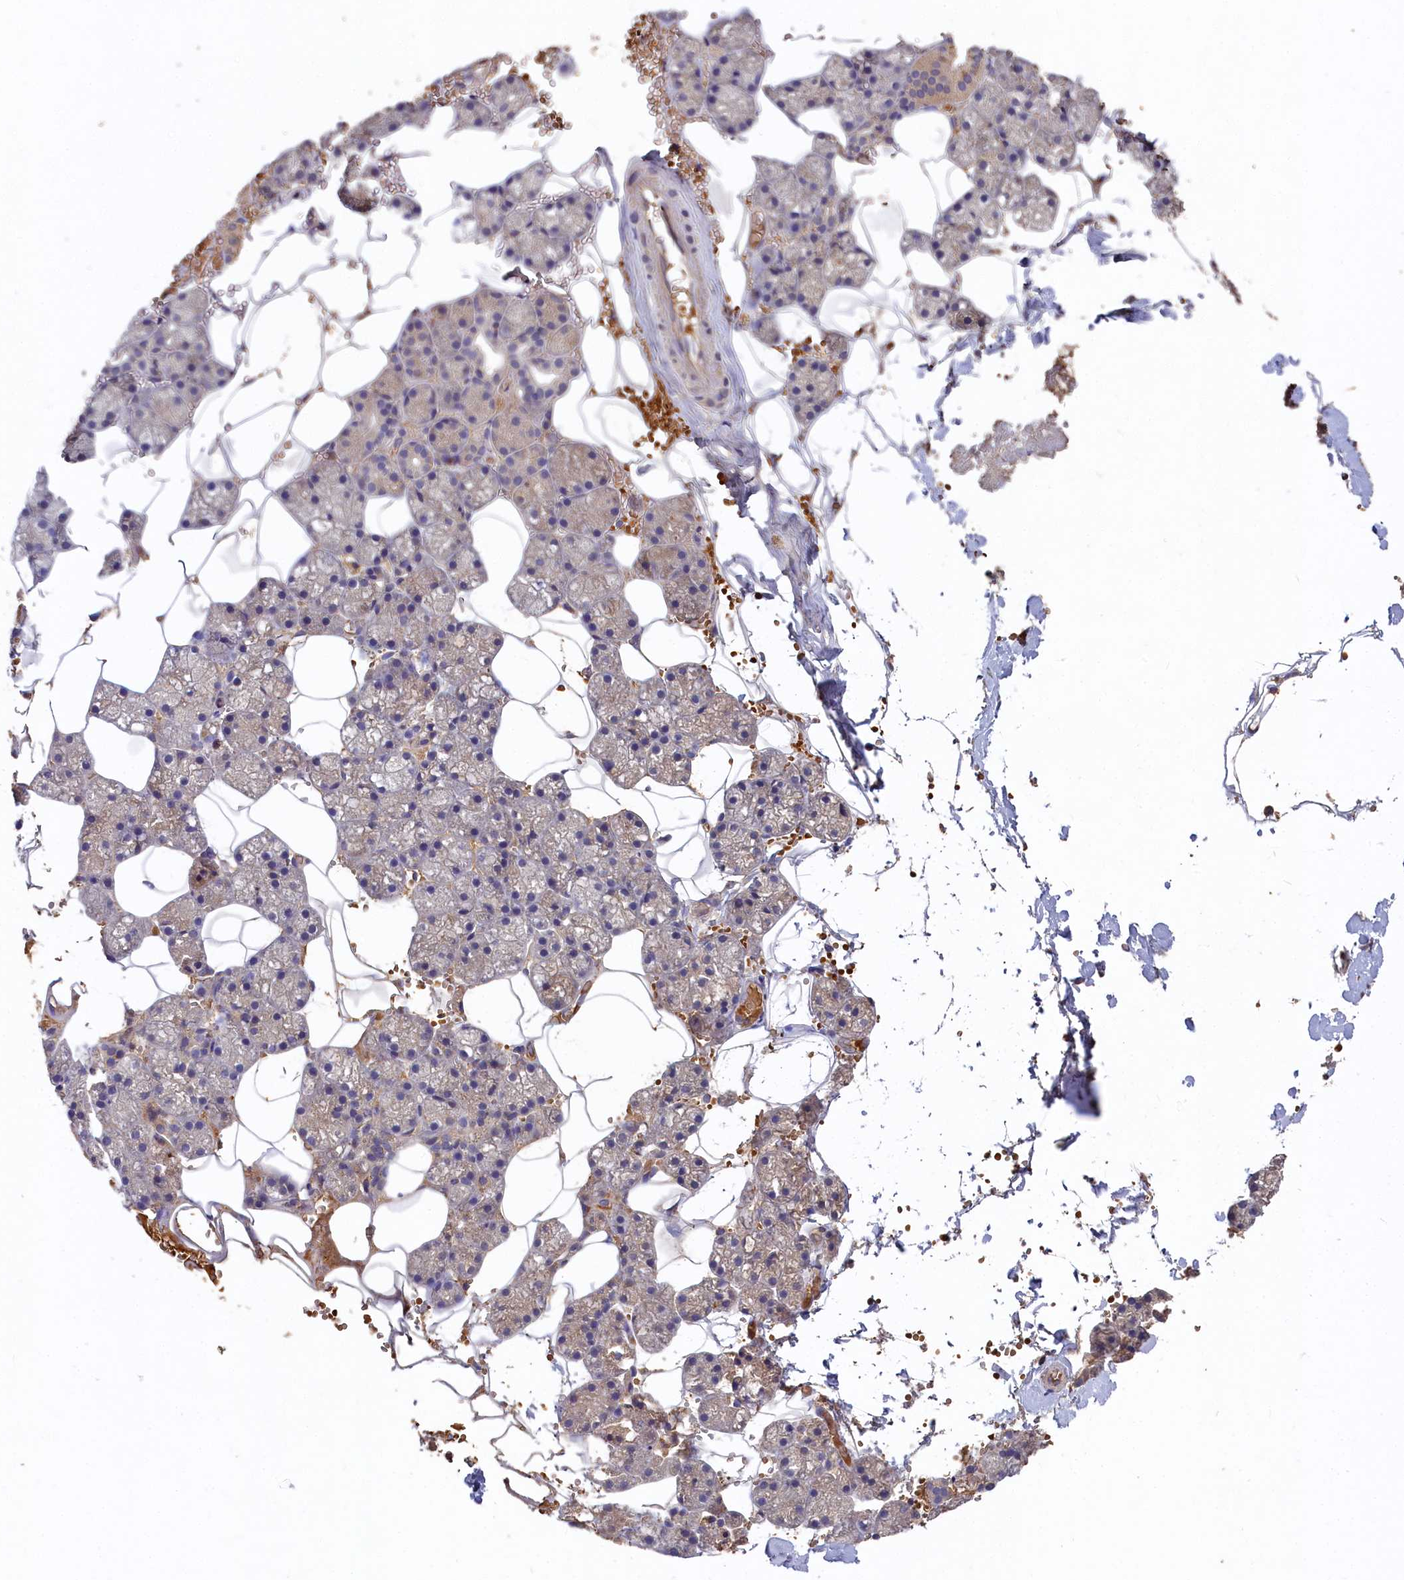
{"staining": {"intensity": "weak", "quantity": "<25%", "location": "cytoplasmic/membranous"}, "tissue": "salivary gland", "cell_type": "Glandular cells", "image_type": "normal", "snomed": [{"axis": "morphology", "description": "Normal tissue, NOS"}, {"axis": "topography", "description": "Salivary gland"}], "caption": "Glandular cells are negative for brown protein staining in normal salivary gland. The staining is performed using DAB (3,3'-diaminobenzidine) brown chromogen with nuclei counter-stained in using hematoxylin.", "gene": "DHRS11", "patient": {"sex": "male", "age": 62}}